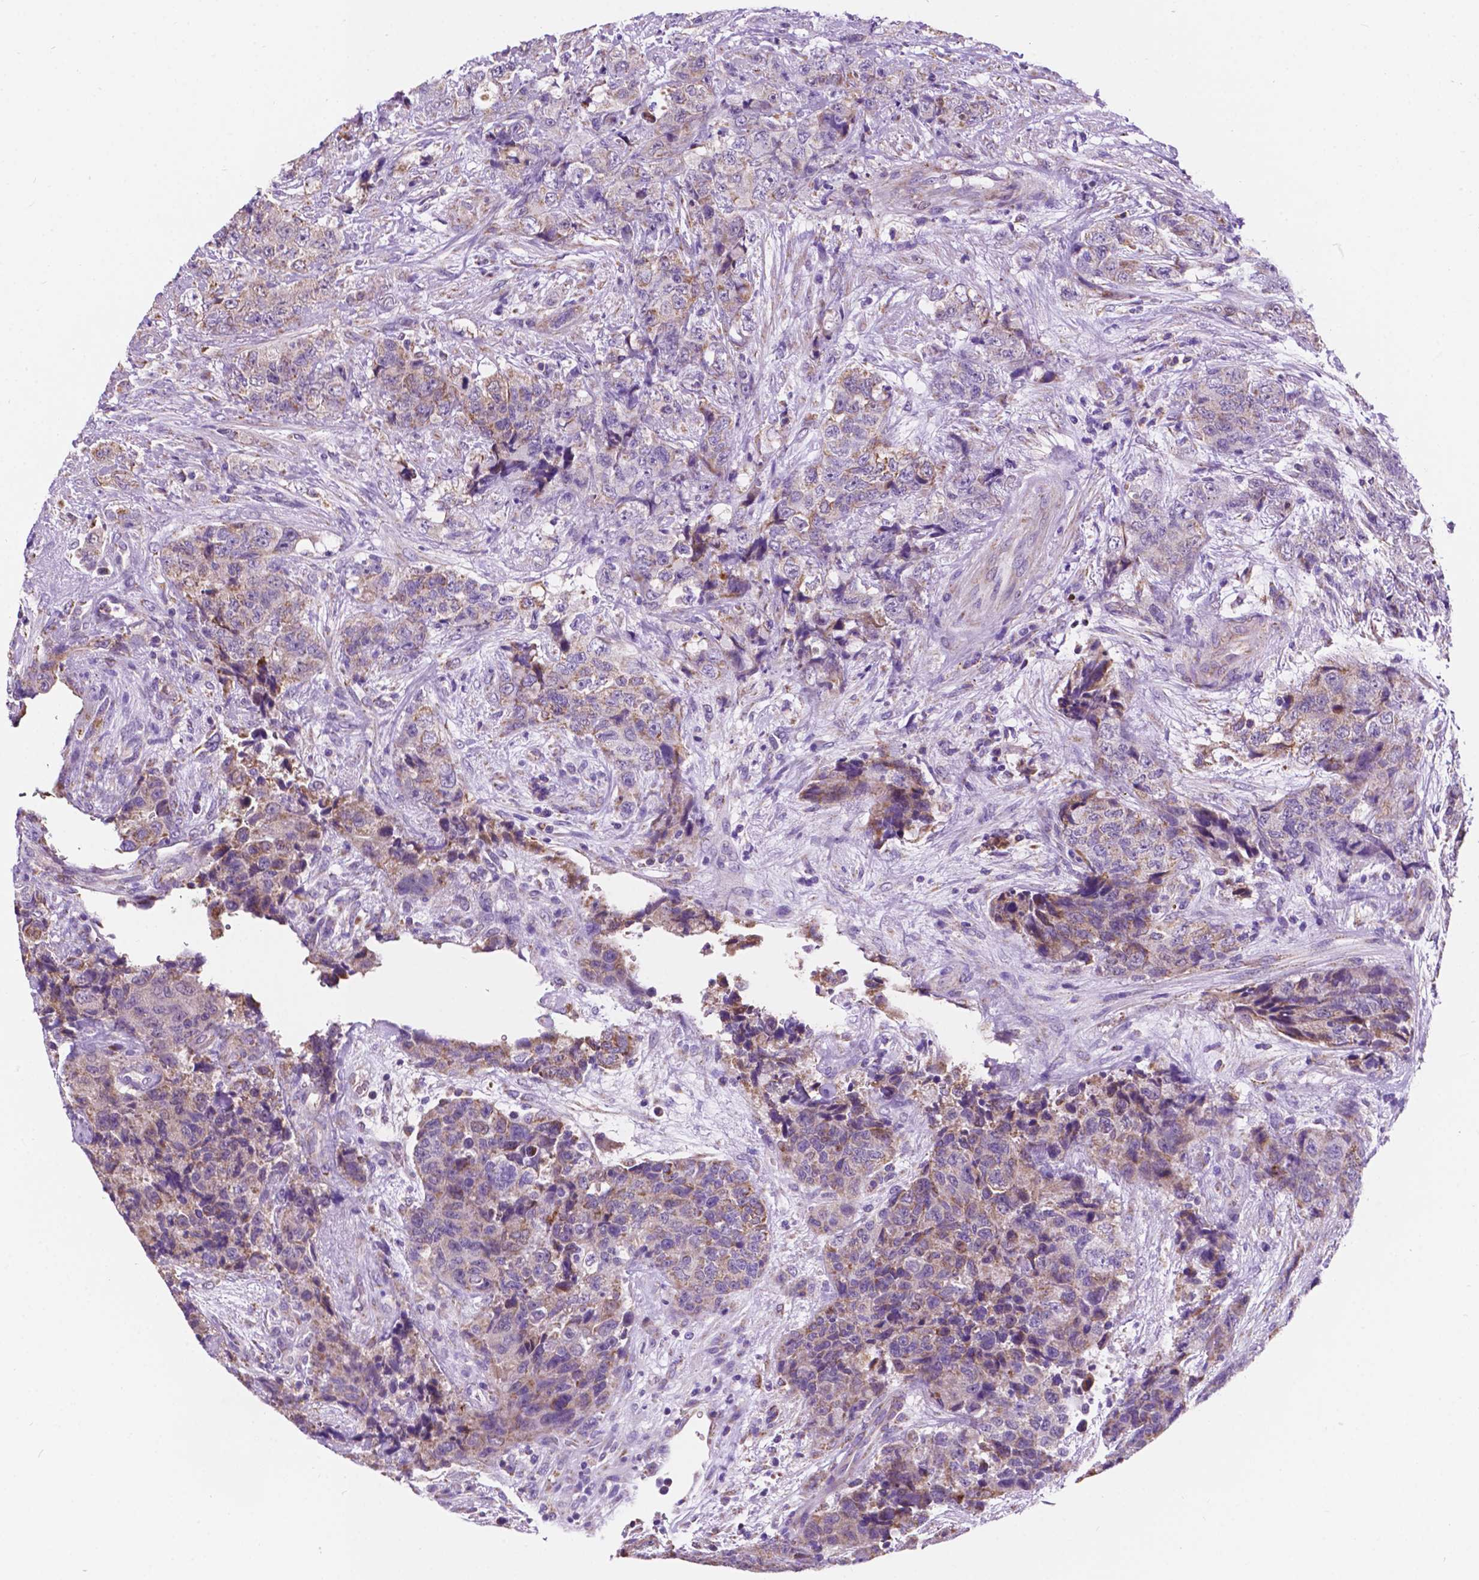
{"staining": {"intensity": "weak", "quantity": "<25%", "location": "cytoplasmic/membranous"}, "tissue": "urothelial cancer", "cell_type": "Tumor cells", "image_type": "cancer", "snomed": [{"axis": "morphology", "description": "Urothelial carcinoma, High grade"}, {"axis": "topography", "description": "Urinary bladder"}], "caption": "The histopathology image demonstrates no significant staining in tumor cells of urothelial cancer. (Stains: DAB immunohistochemistry with hematoxylin counter stain, Microscopy: brightfield microscopy at high magnification).", "gene": "TRPV5", "patient": {"sex": "female", "age": 78}}